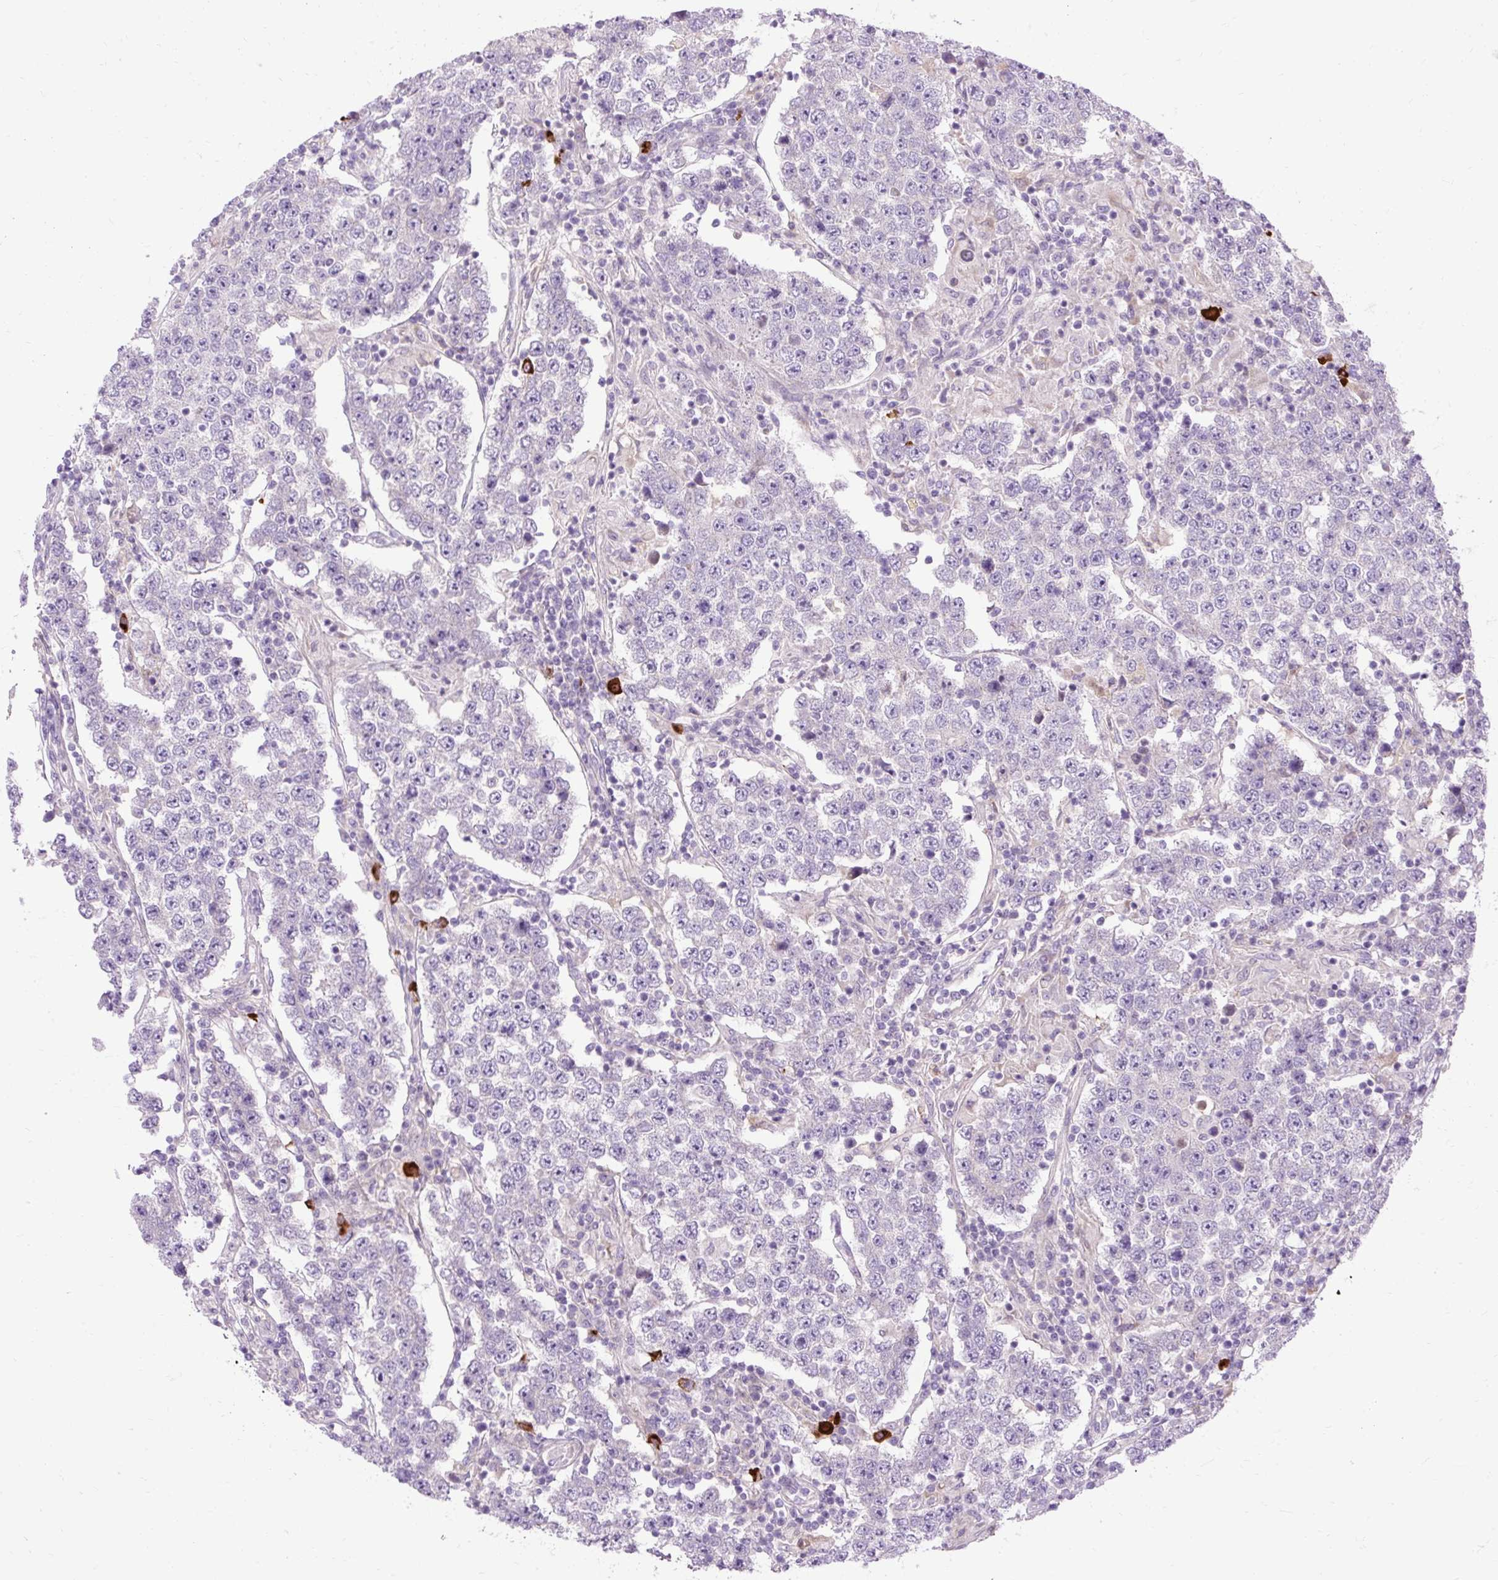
{"staining": {"intensity": "negative", "quantity": "none", "location": "none"}, "tissue": "testis cancer", "cell_type": "Tumor cells", "image_type": "cancer", "snomed": [{"axis": "morphology", "description": "Normal tissue, NOS"}, {"axis": "morphology", "description": "Urothelial carcinoma, High grade"}, {"axis": "morphology", "description": "Seminoma, NOS"}, {"axis": "morphology", "description": "Carcinoma, Embryonal, NOS"}, {"axis": "topography", "description": "Urinary bladder"}, {"axis": "topography", "description": "Testis"}], "caption": "This is an immunohistochemistry image of human testis cancer (seminoma). There is no positivity in tumor cells.", "gene": "ARRDC2", "patient": {"sex": "male", "age": 41}}